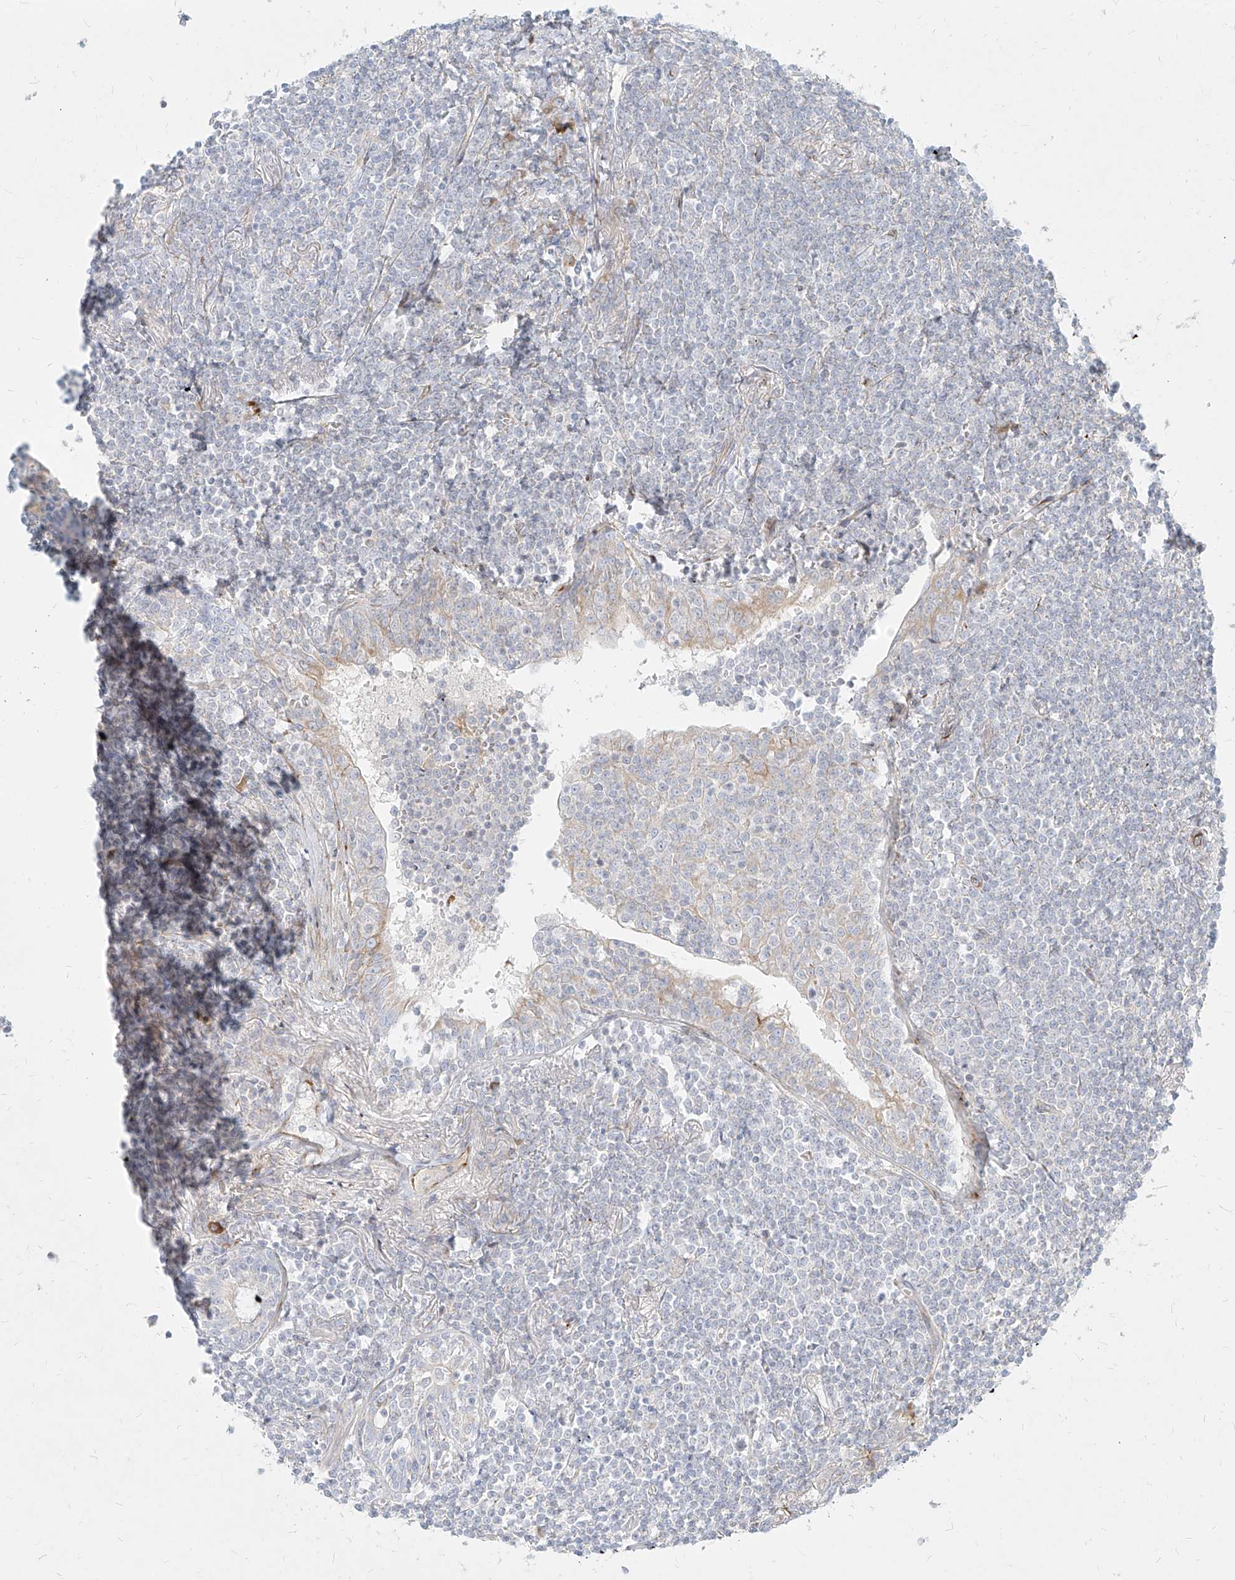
{"staining": {"intensity": "negative", "quantity": "none", "location": "none"}, "tissue": "lymphoma", "cell_type": "Tumor cells", "image_type": "cancer", "snomed": [{"axis": "morphology", "description": "Malignant lymphoma, non-Hodgkin's type, Low grade"}, {"axis": "topography", "description": "Lung"}], "caption": "Immunohistochemistry (IHC) image of lymphoma stained for a protein (brown), which reveals no staining in tumor cells.", "gene": "MTX2", "patient": {"sex": "female", "age": 71}}